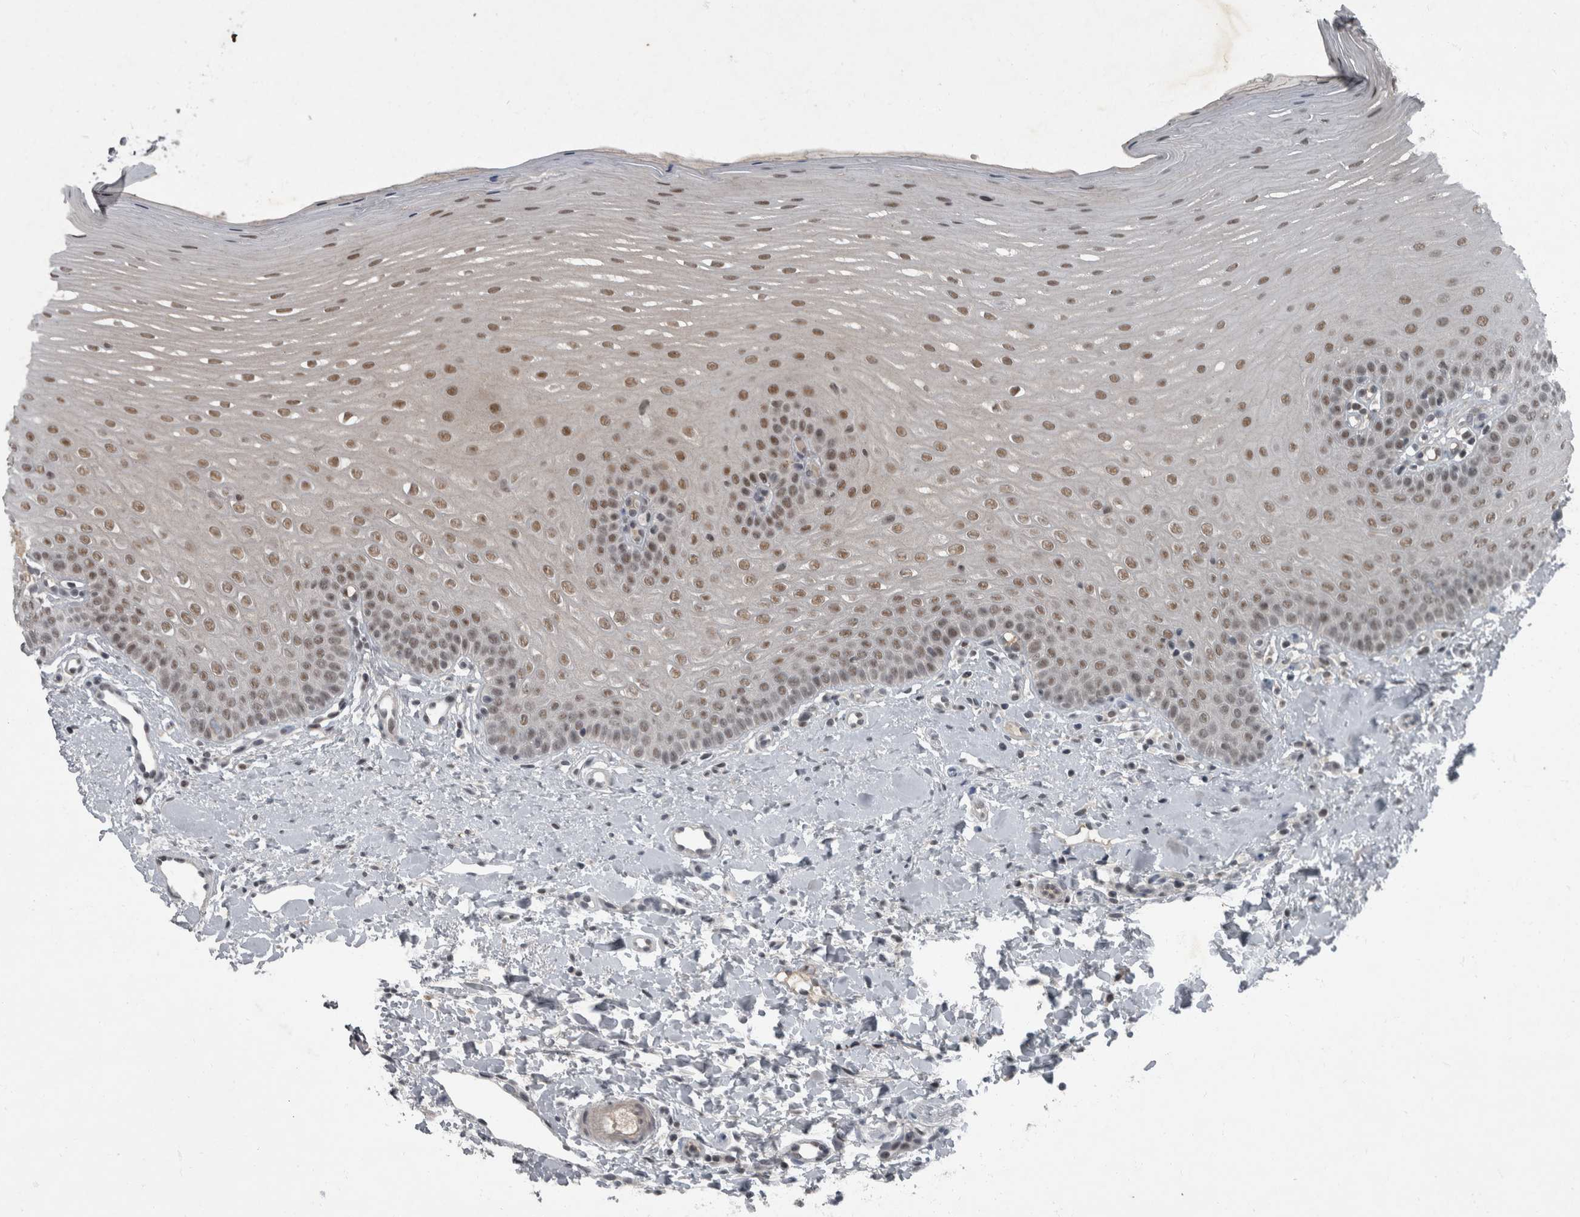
{"staining": {"intensity": "moderate", "quantity": ">75%", "location": "nuclear"}, "tissue": "oral mucosa", "cell_type": "Squamous epithelial cells", "image_type": "normal", "snomed": [{"axis": "morphology", "description": "Normal tissue, NOS"}, {"axis": "topography", "description": "Oral tissue"}], "caption": "This histopathology image displays immunohistochemistry staining of normal oral mucosa, with medium moderate nuclear expression in approximately >75% of squamous epithelial cells.", "gene": "WDR33", "patient": {"sex": "female", "age": 39}}